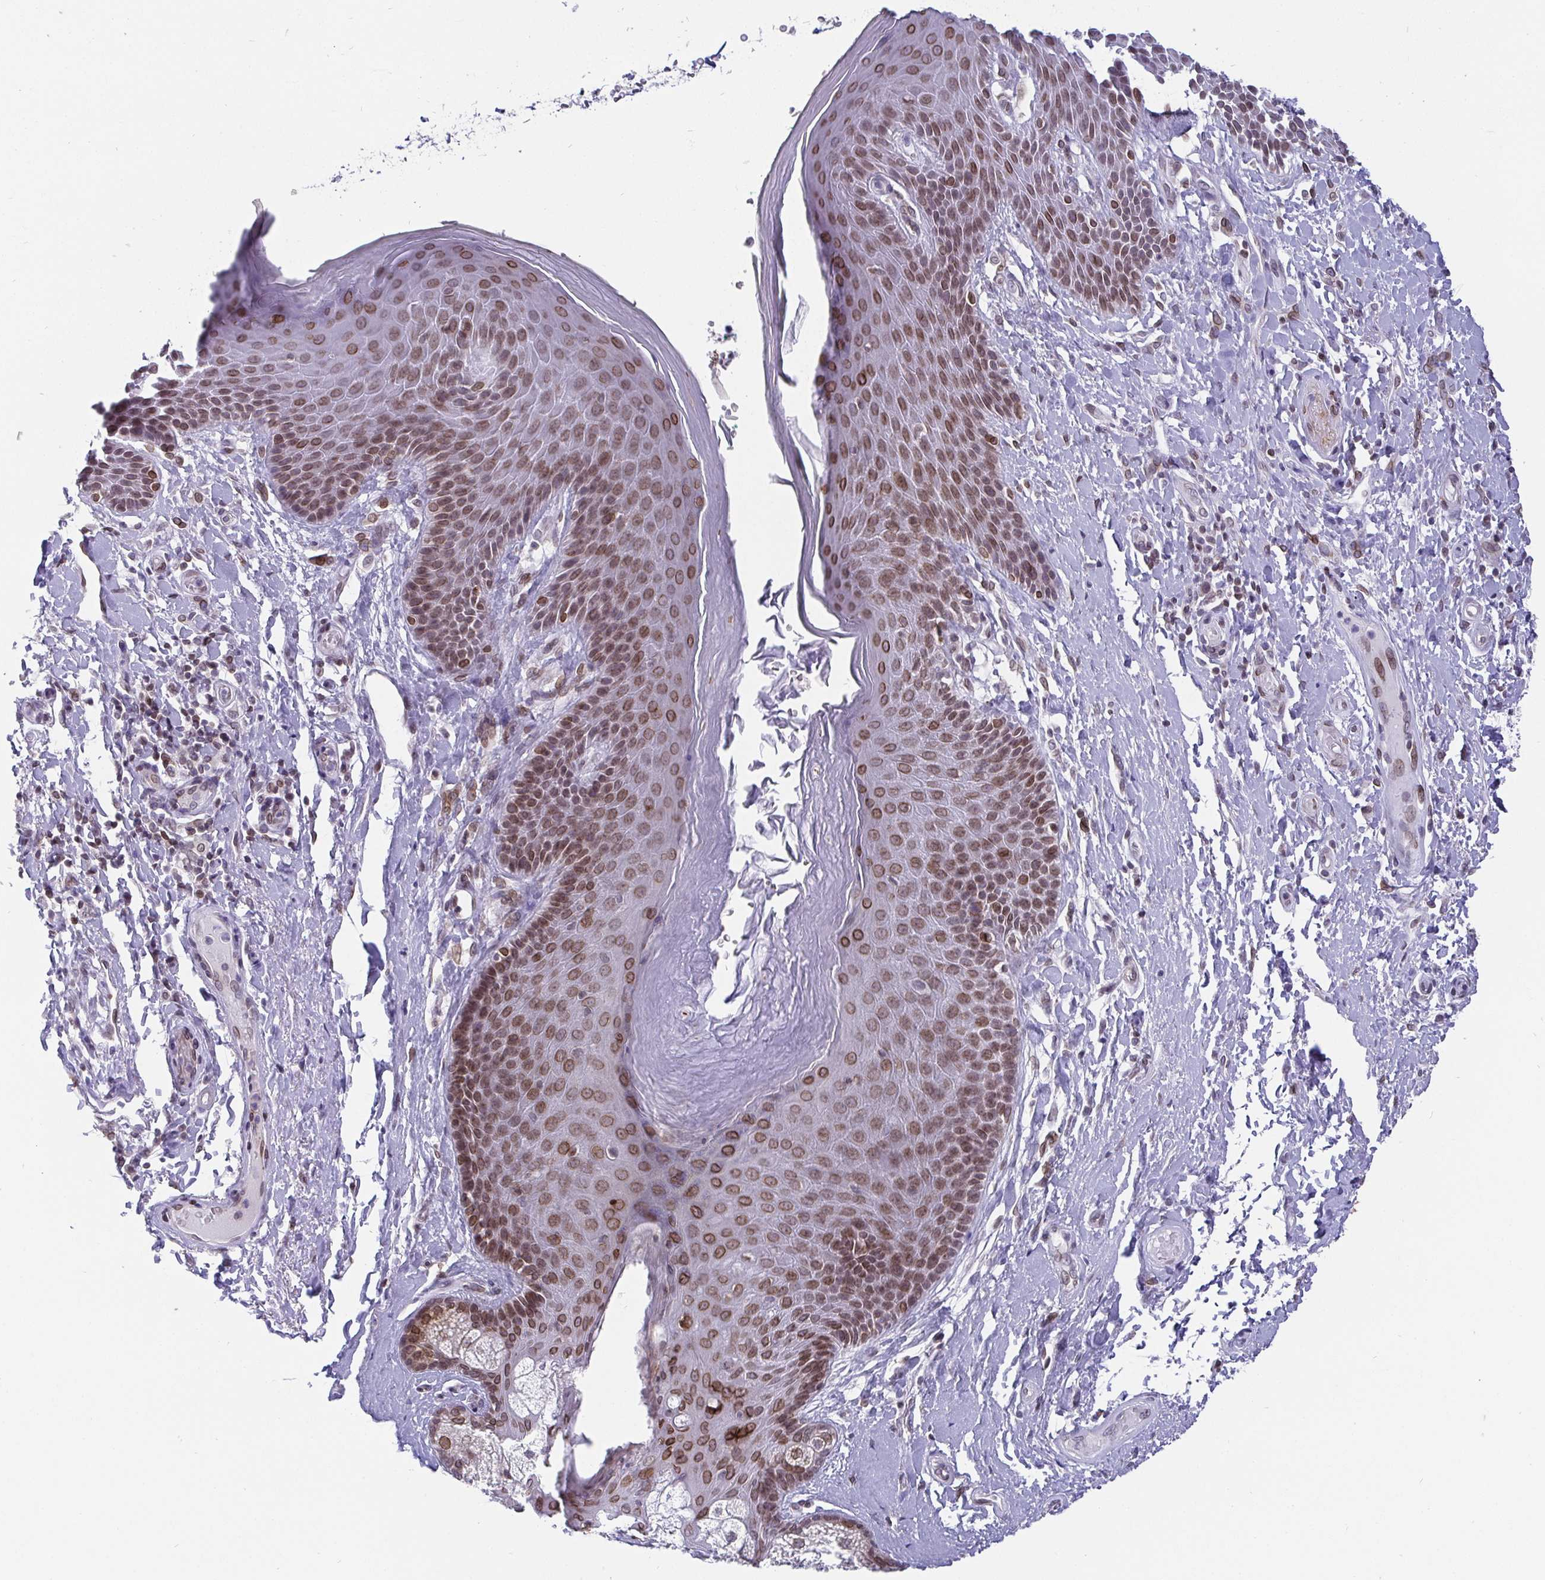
{"staining": {"intensity": "moderate", "quantity": ">75%", "location": "cytoplasmic/membranous,nuclear"}, "tissue": "skin", "cell_type": "Epidermal cells", "image_type": "normal", "snomed": [{"axis": "morphology", "description": "Normal tissue, NOS"}, {"axis": "topography", "description": "Anal"}, {"axis": "topography", "description": "Peripheral nerve tissue"}], "caption": "Immunohistochemistry image of unremarkable human skin stained for a protein (brown), which displays medium levels of moderate cytoplasmic/membranous,nuclear staining in about >75% of epidermal cells.", "gene": "EMD", "patient": {"sex": "male", "age": 51}}